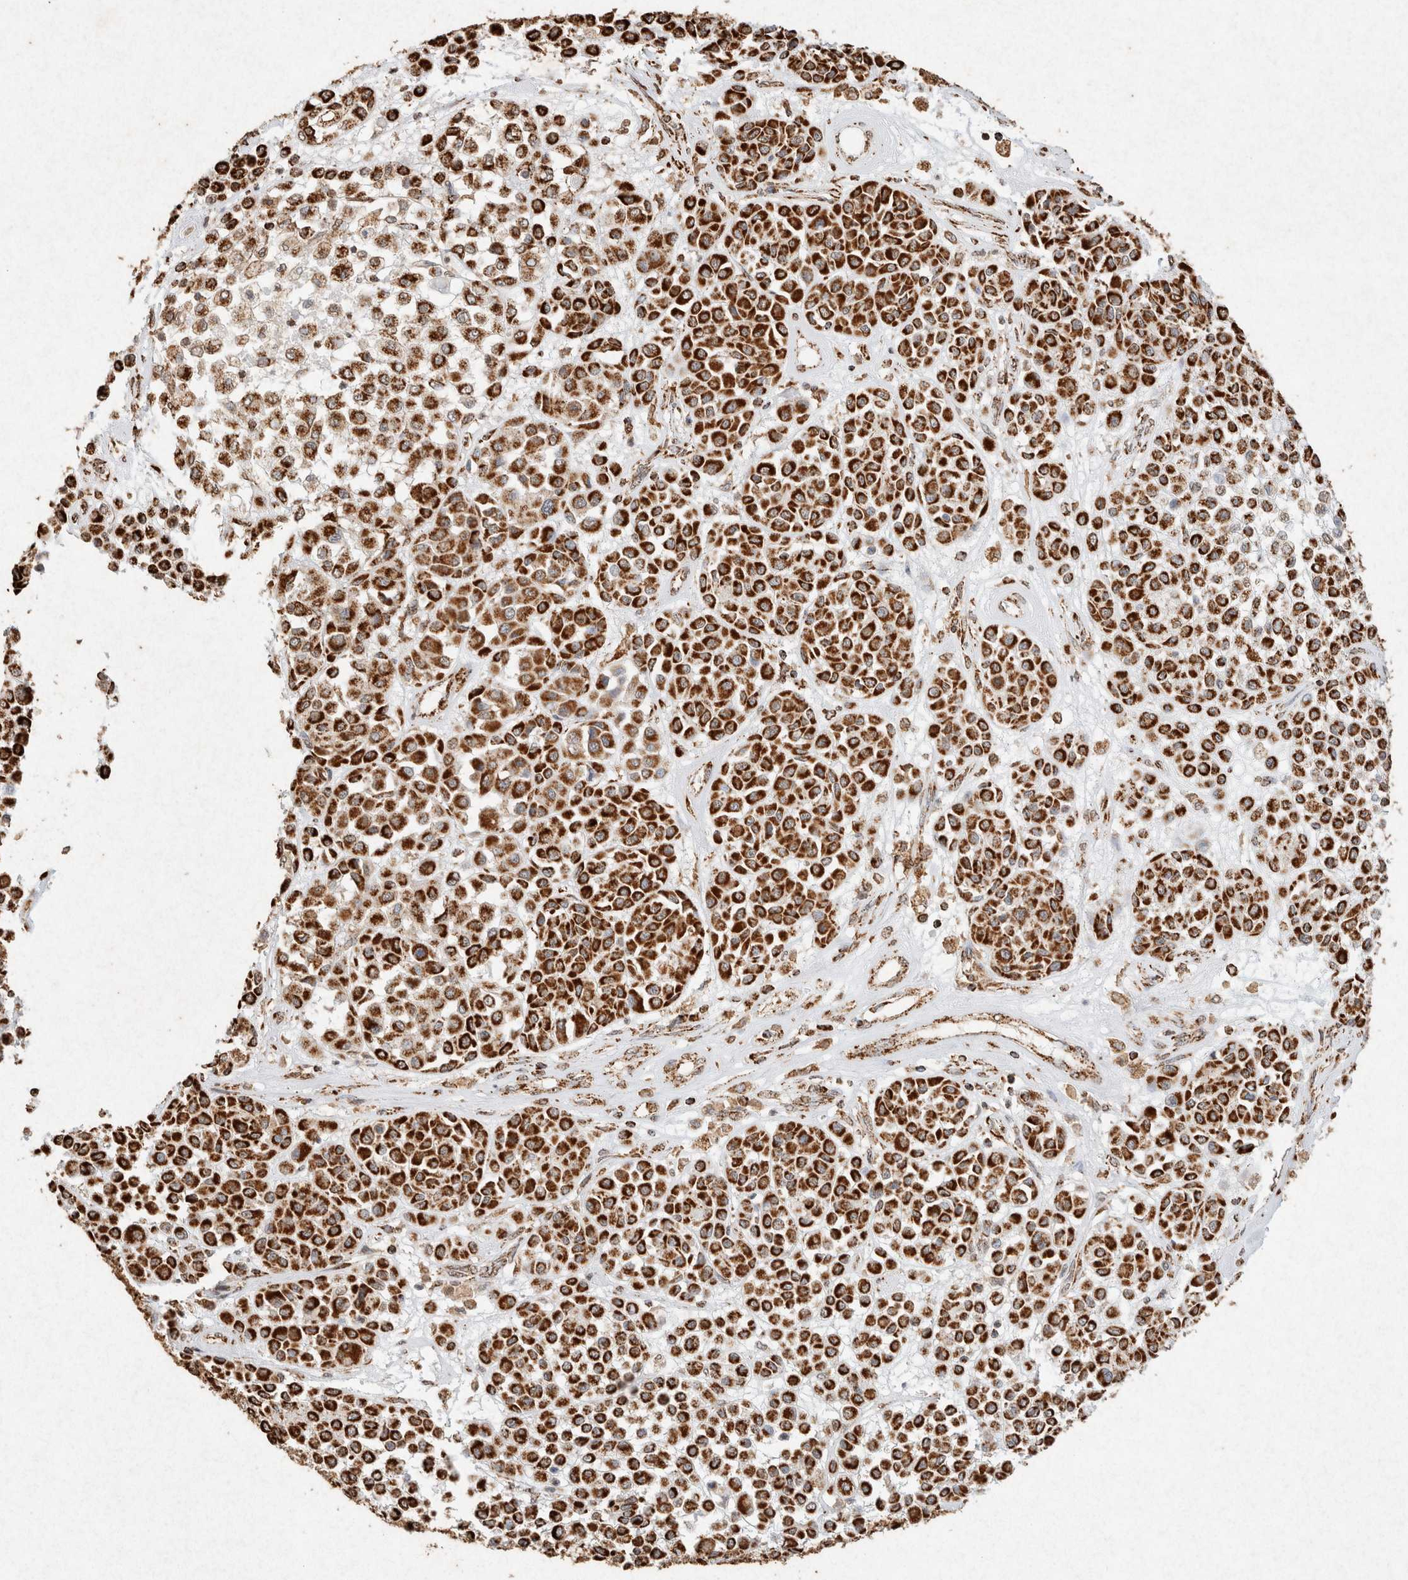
{"staining": {"intensity": "strong", "quantity": ">75%", "location": "cytoplasmic/membranous"}, "tissue": "melanoma", "cell_type": "Tumor cells", "image_type": "cancer", "snomed": [{"axis": "morphology", "description": "Malignant melanoma, Metastatic site"}, {"axis": "topography", "description": "Soft tissue"}], "caption": "High-power microscopy captured an immunohistochemistry (IHC) micrograph of melanoma, revealing strong cytoplasmic/membranous staining in approximately >75% of tumor cells.", "gene": "SDC2", "patient": {"sex": "male", "age": 41}}